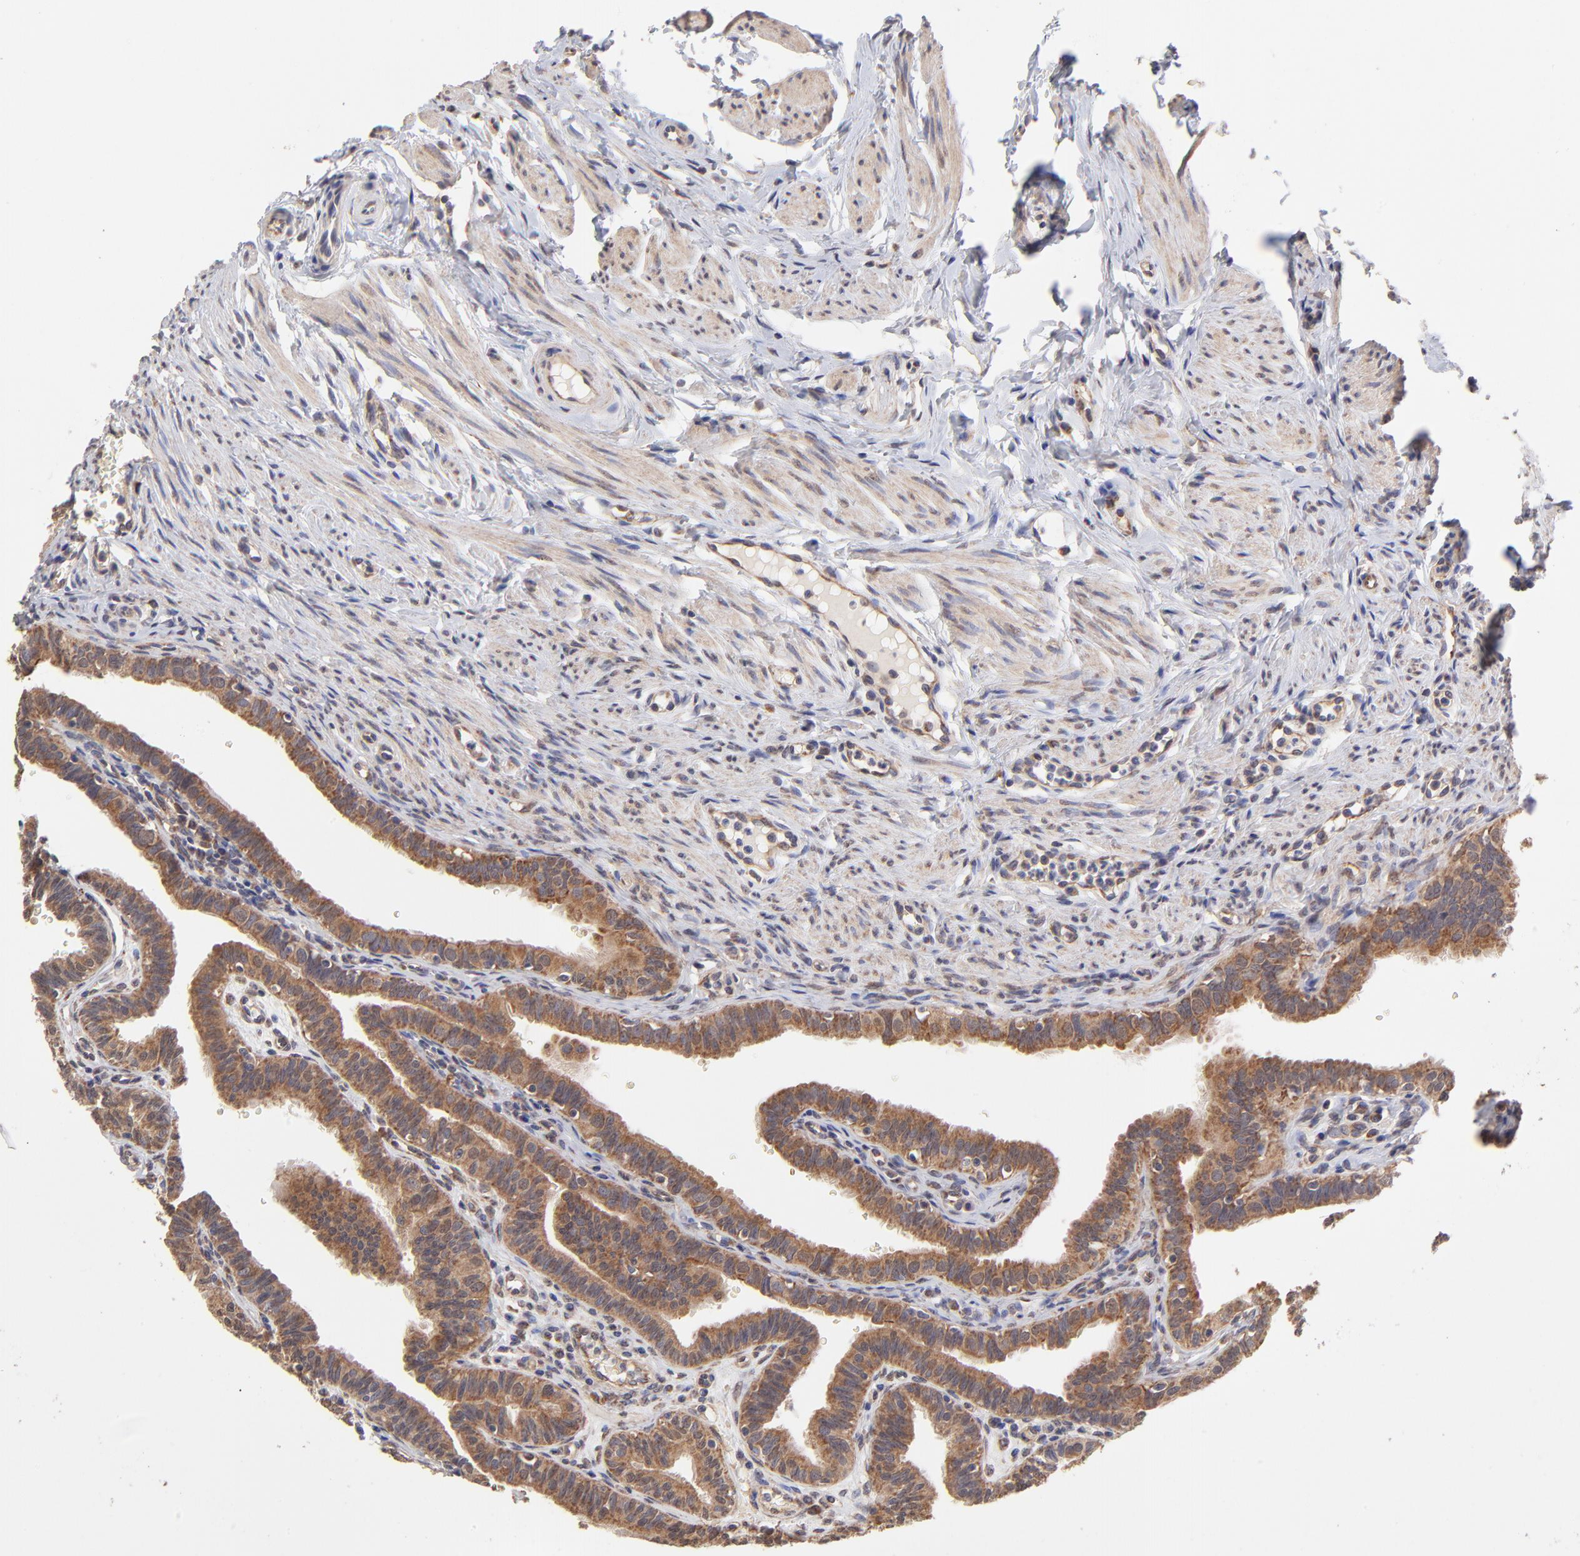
{"staining": {"intensity": "moderate", "quantity": ">75%", "location": "cytoplasmic/membranous"}, "tissue": "fallopian tube", "cell_type": "Glandular cells", "image_type": "normal", "snomed": [{"axis": "morphology", "description": "Normal tissue, NOS"}, {"axis": "topography", "description": "Fallopian tube"}, {"axis": "topography", "description": "Ovary"}], "caption": "Fallopian tube stained for a protein displays moderate cytoplasmic/membranous positivity in glandular cells. (DAB IHC with brightfield microscopy, high magnification).", "gene": "UBE2H", "patient": {"sex": "female", "age": 51}}